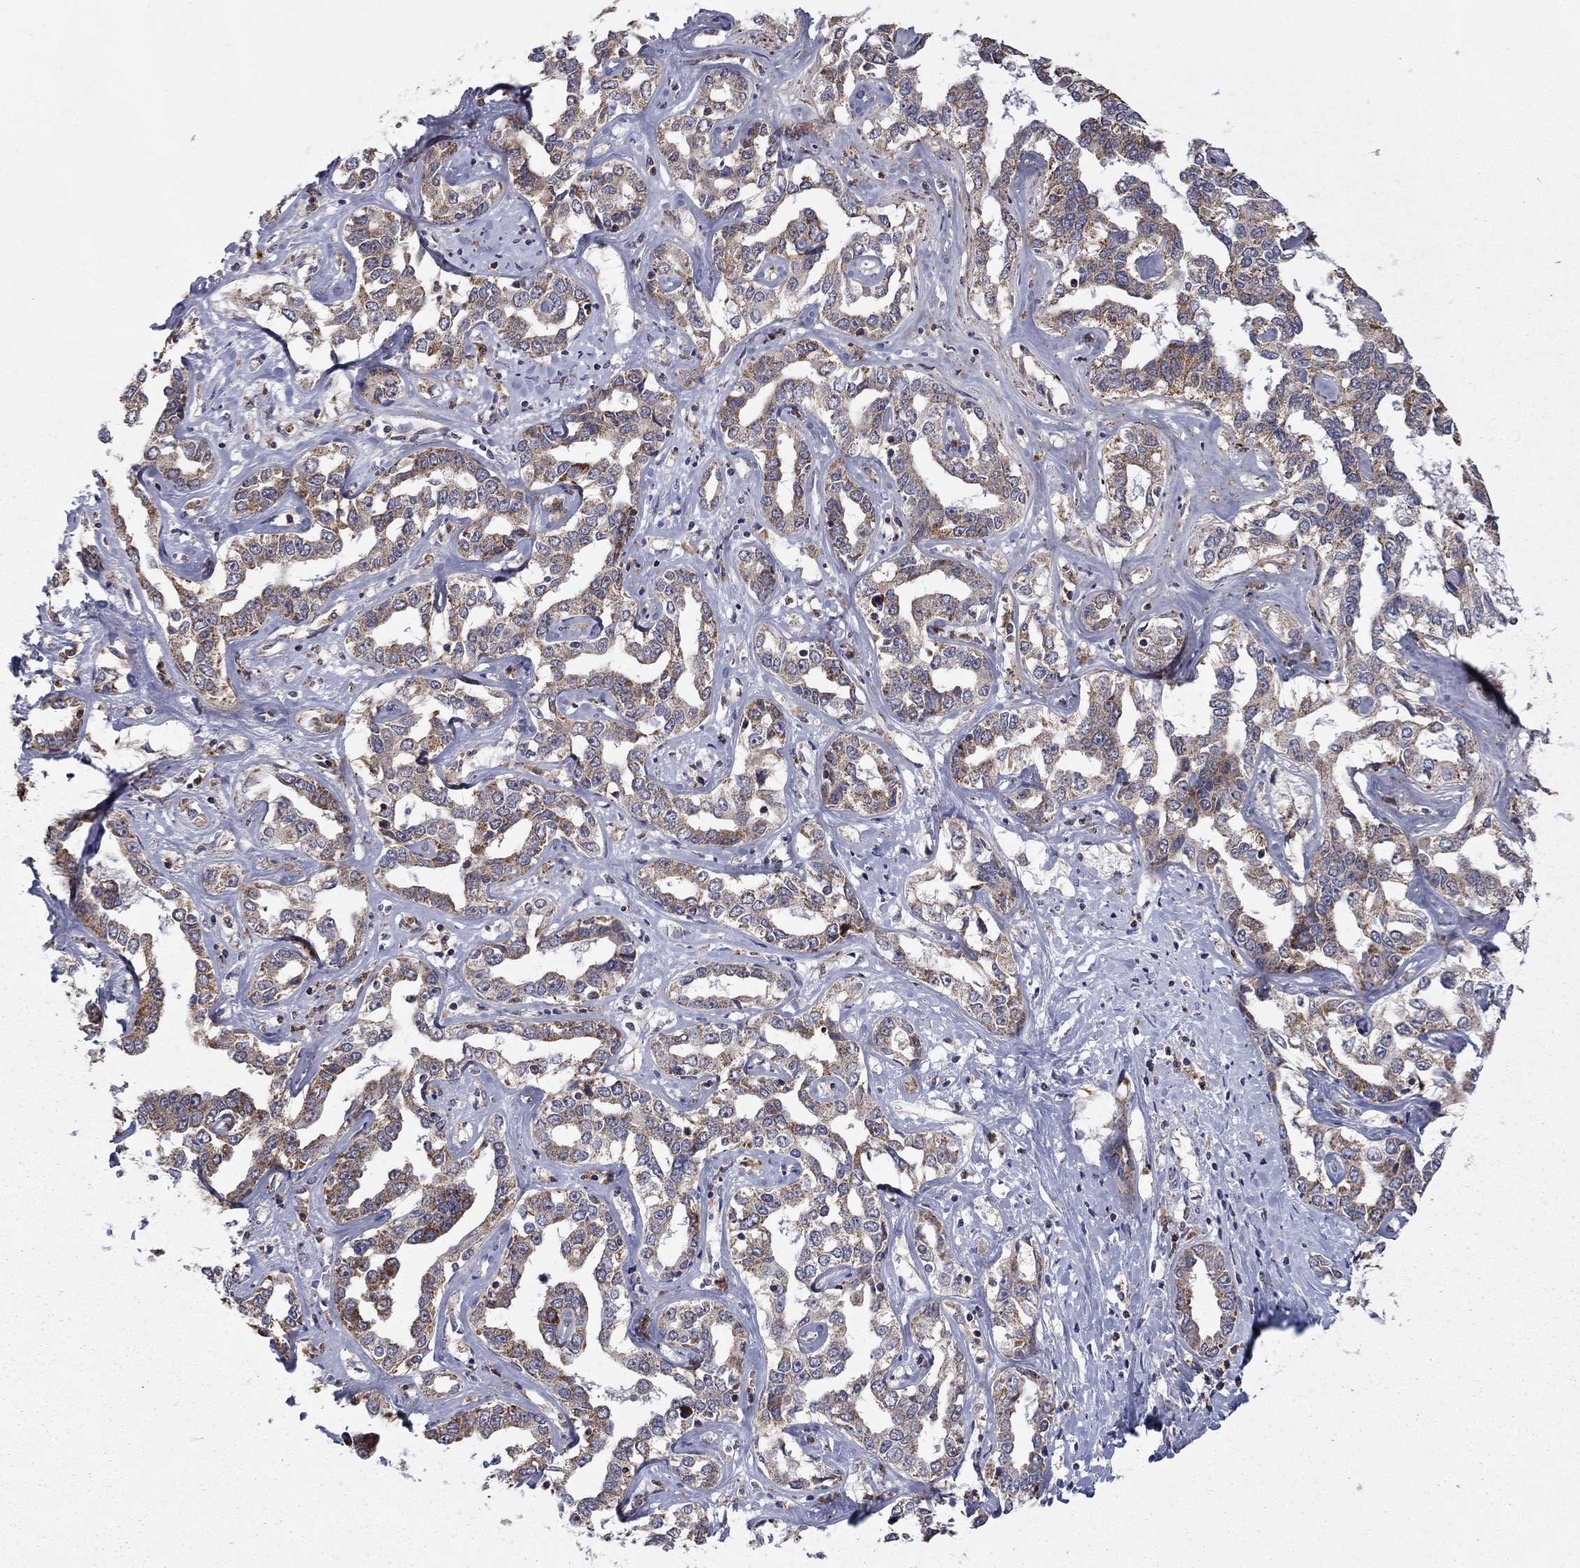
{"staining": {"intensity": "weak", "quantity": "25%-75%", "location": "cytoplasmic/membranous"}, "tissue": "liver cancer", "cell_type": "Tumor cells", "image_type": "cancer", "snomed": [{"axis": "morphology", "description": "Cholangiocarcinoma"}, {"axis": "topography", "description": "Liver"}], "caption": "High-magnification brightfield microscopy of cholangiocarcinoma (liver) stained with DAB (3,3'-diaminobenzidine) (brown) and counterstained with hematoxylin (blue). tumor cells exhibit weak cytoplasmic/membranous staining is identified in about25%-75% of cells.", "gene": "DOP1B", "patient": {"sex": "male", "age": 59}}